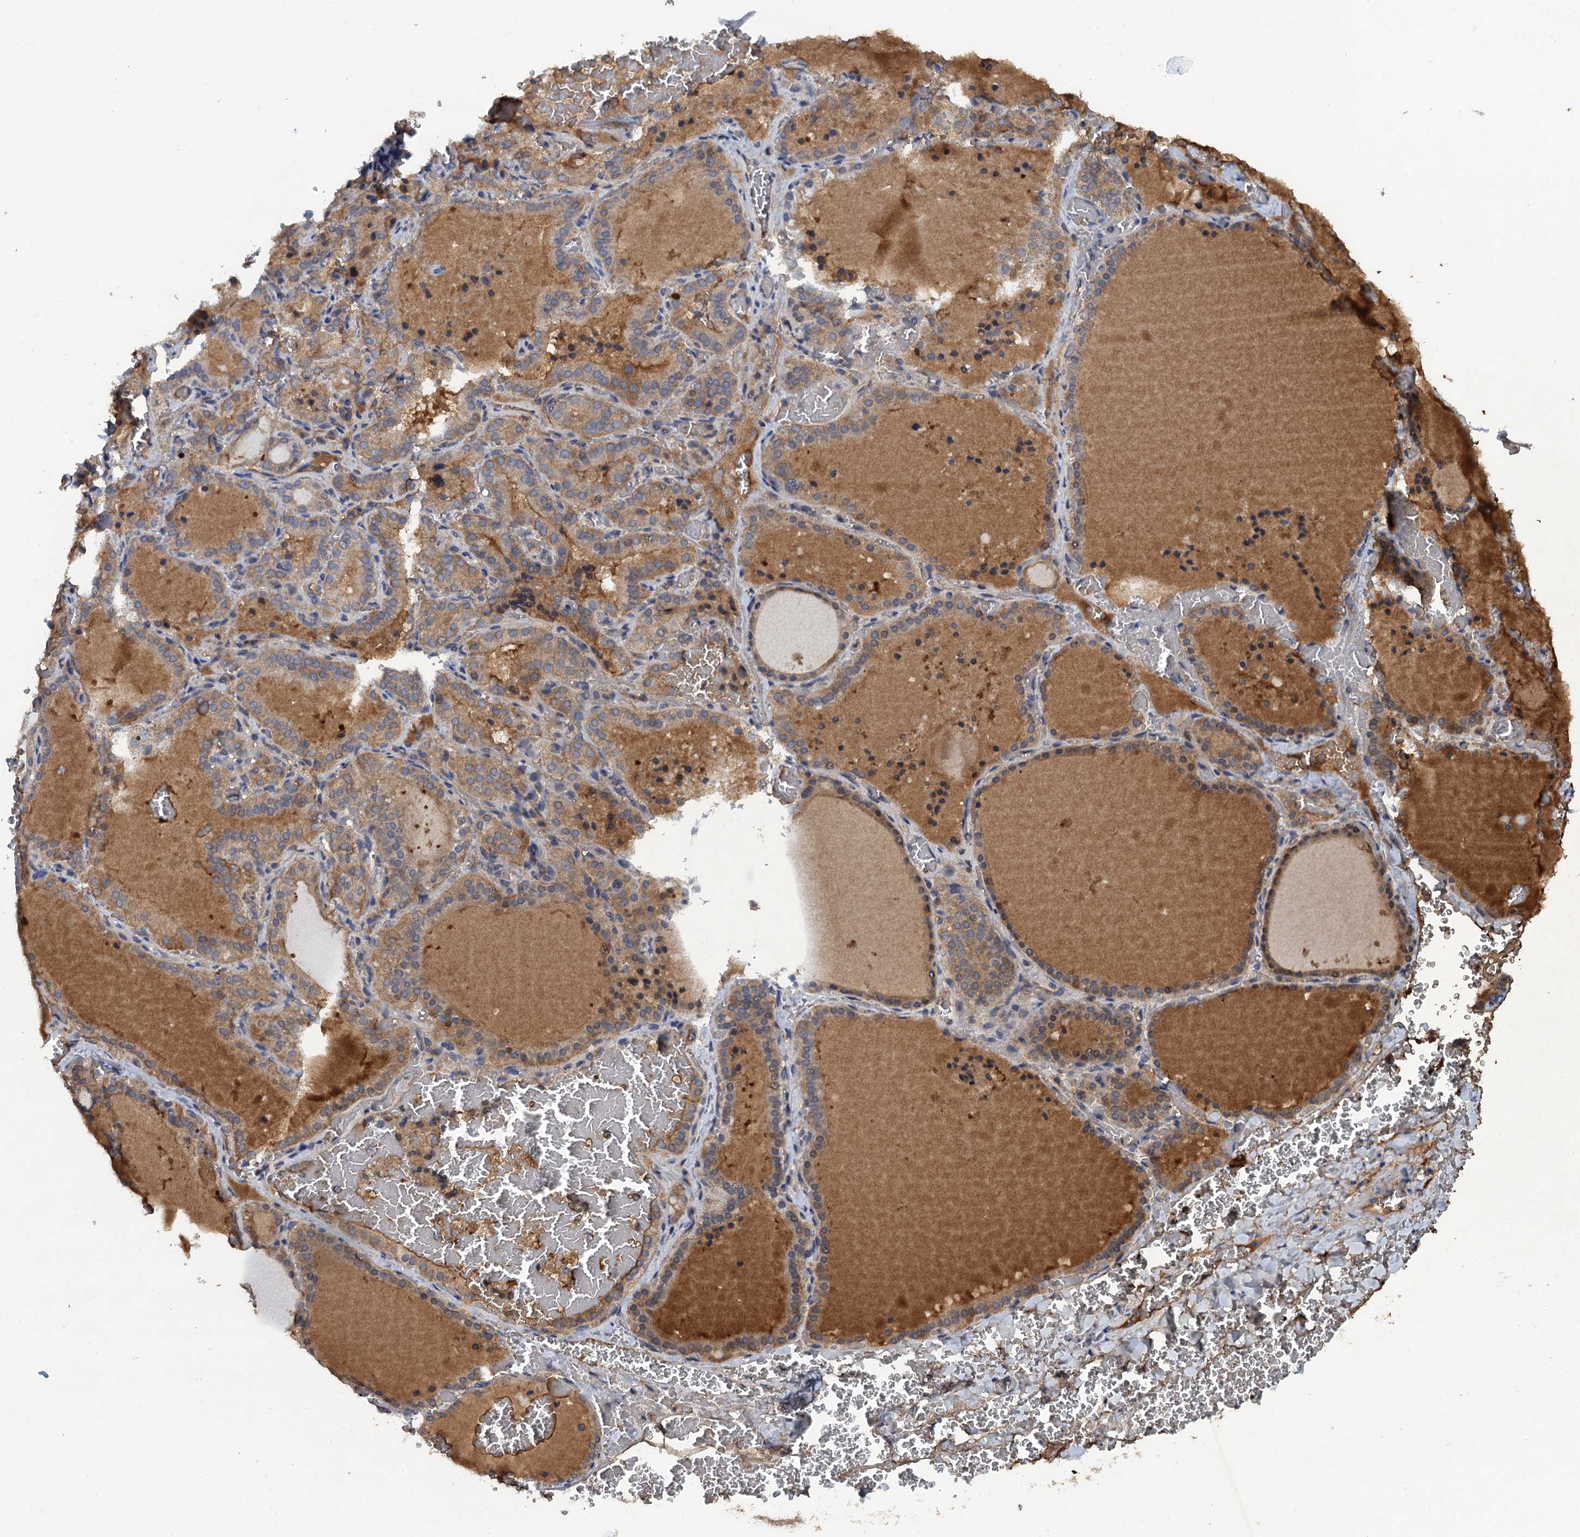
{"staining": {"intensity": "moderate", "quantity": "25%-75%", "location": "cytoplasmic/membranous"}, "tissue": "thyroid gland", "cell_type": "Glandular cells", "image_type": "normal", "snomed": [{"axis": "morphology", "description": "Normal tissue, NOS"}, {"axis": "topography", "description": "Thyroid gland"}], "caption": "Immunohistochemistry (IHC) (DAB (3,3'-diaminobenzidine)) staining of benign thyroid gland shows moderate cytoplasmic/membranous protein positivity in approximately 25%-75% of glandular cells. The staining is performed using DAB (3,3'-diaminobenzidine) brown chromogen to label protein expression. The nuclei are counter-stained blue using hematoxylin.", "gene": "HAPLN3", "patient": {"sex": "female", "age": 39}}